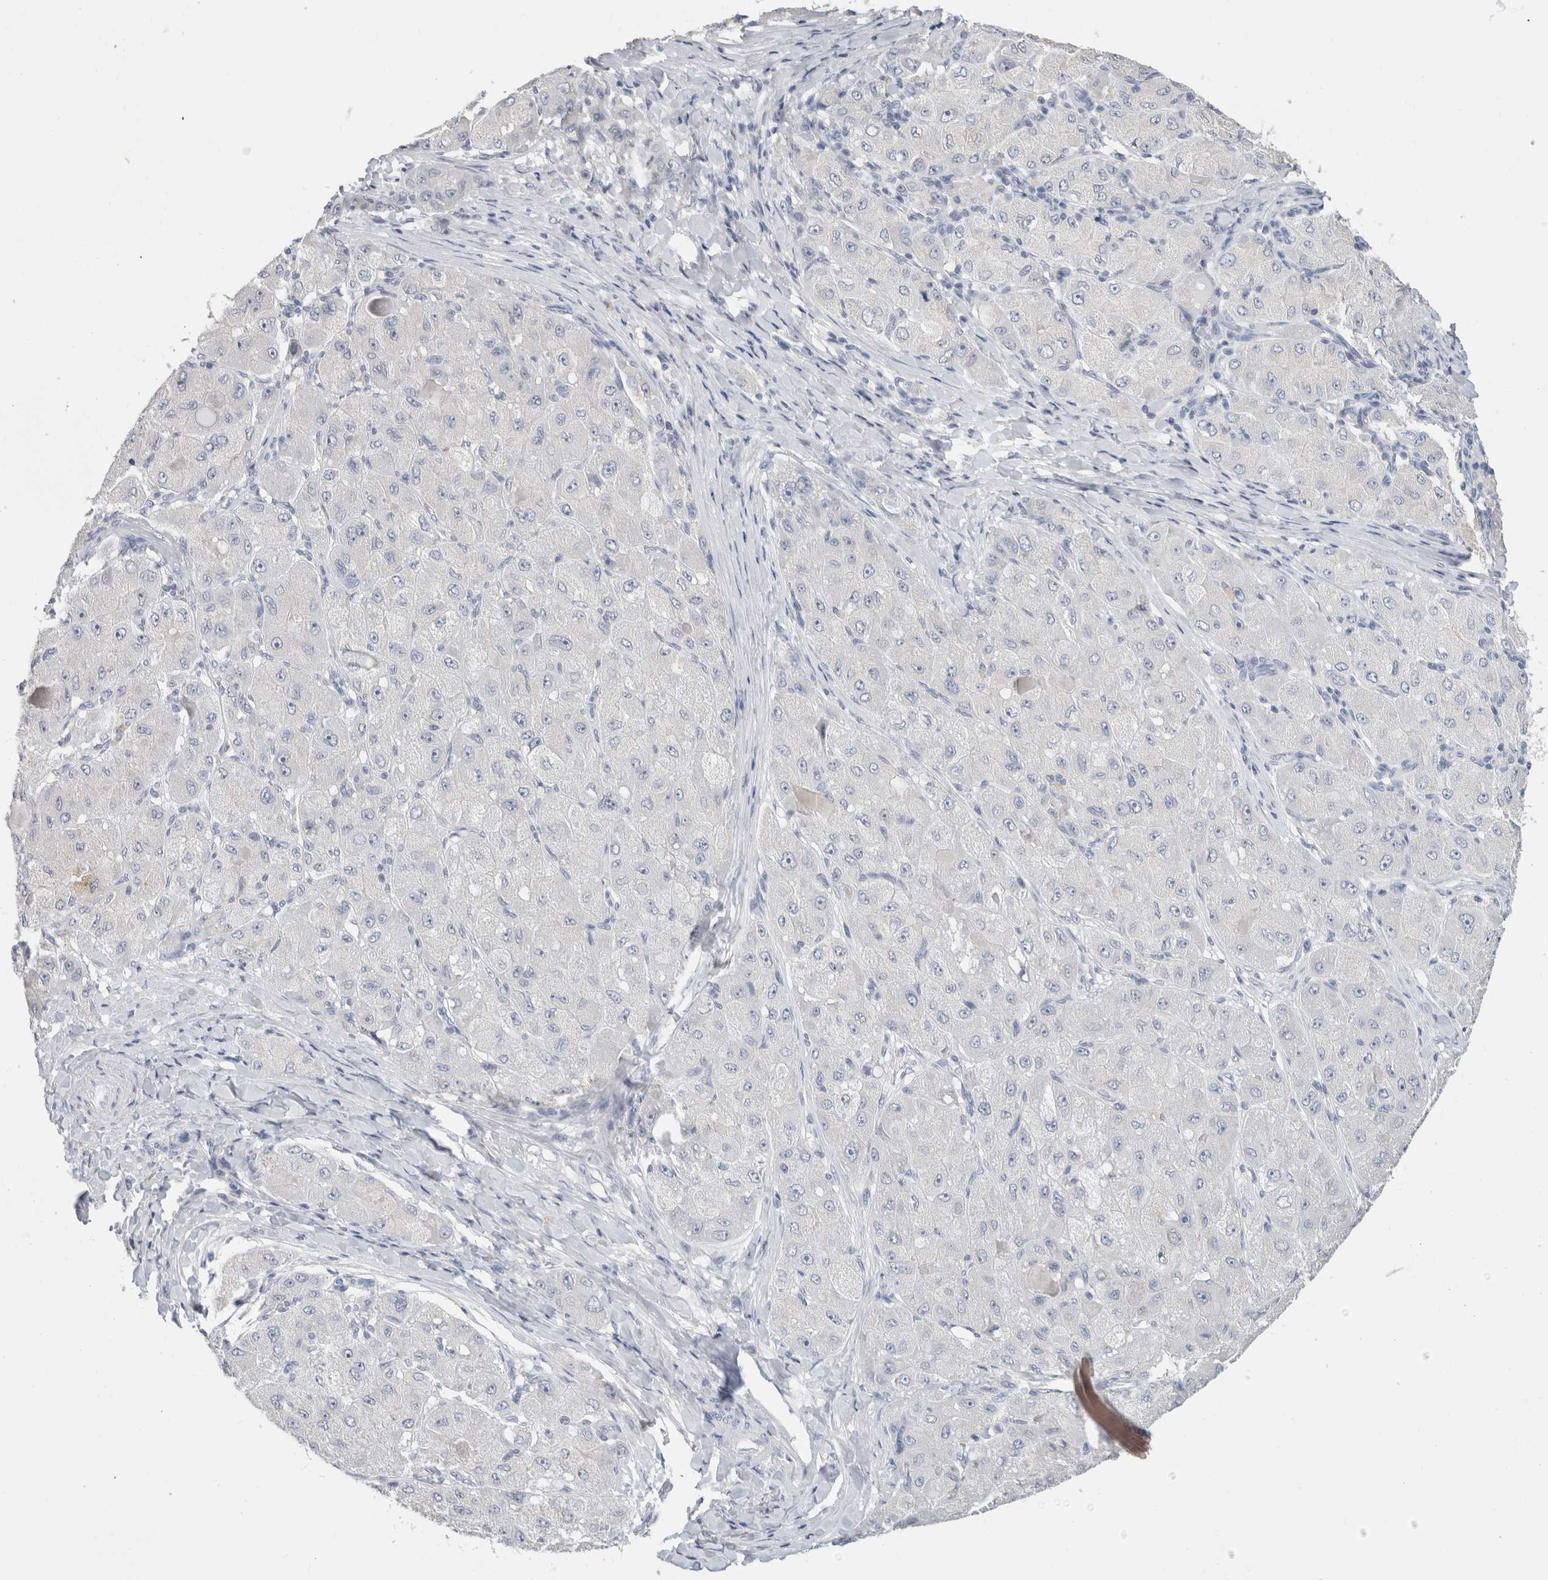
{"staining": {"intensity": "negative", "quantity": "none", "location": "none"}, "tissue": "liver cancer", "cell_type": "Tumor cells", "image_type": "cancer", "snomed": [{"axis": "morphology", "description": "Carcinoma, Hepatocellular, NOS"}, {"axis": "topography", "description": "Liver"}], "caption": "The micrograph demonstrates no significant staining in tumor cells of liver cancer.", "gene": "BCAN", "patient": {"sex": "male", "age": 80}}